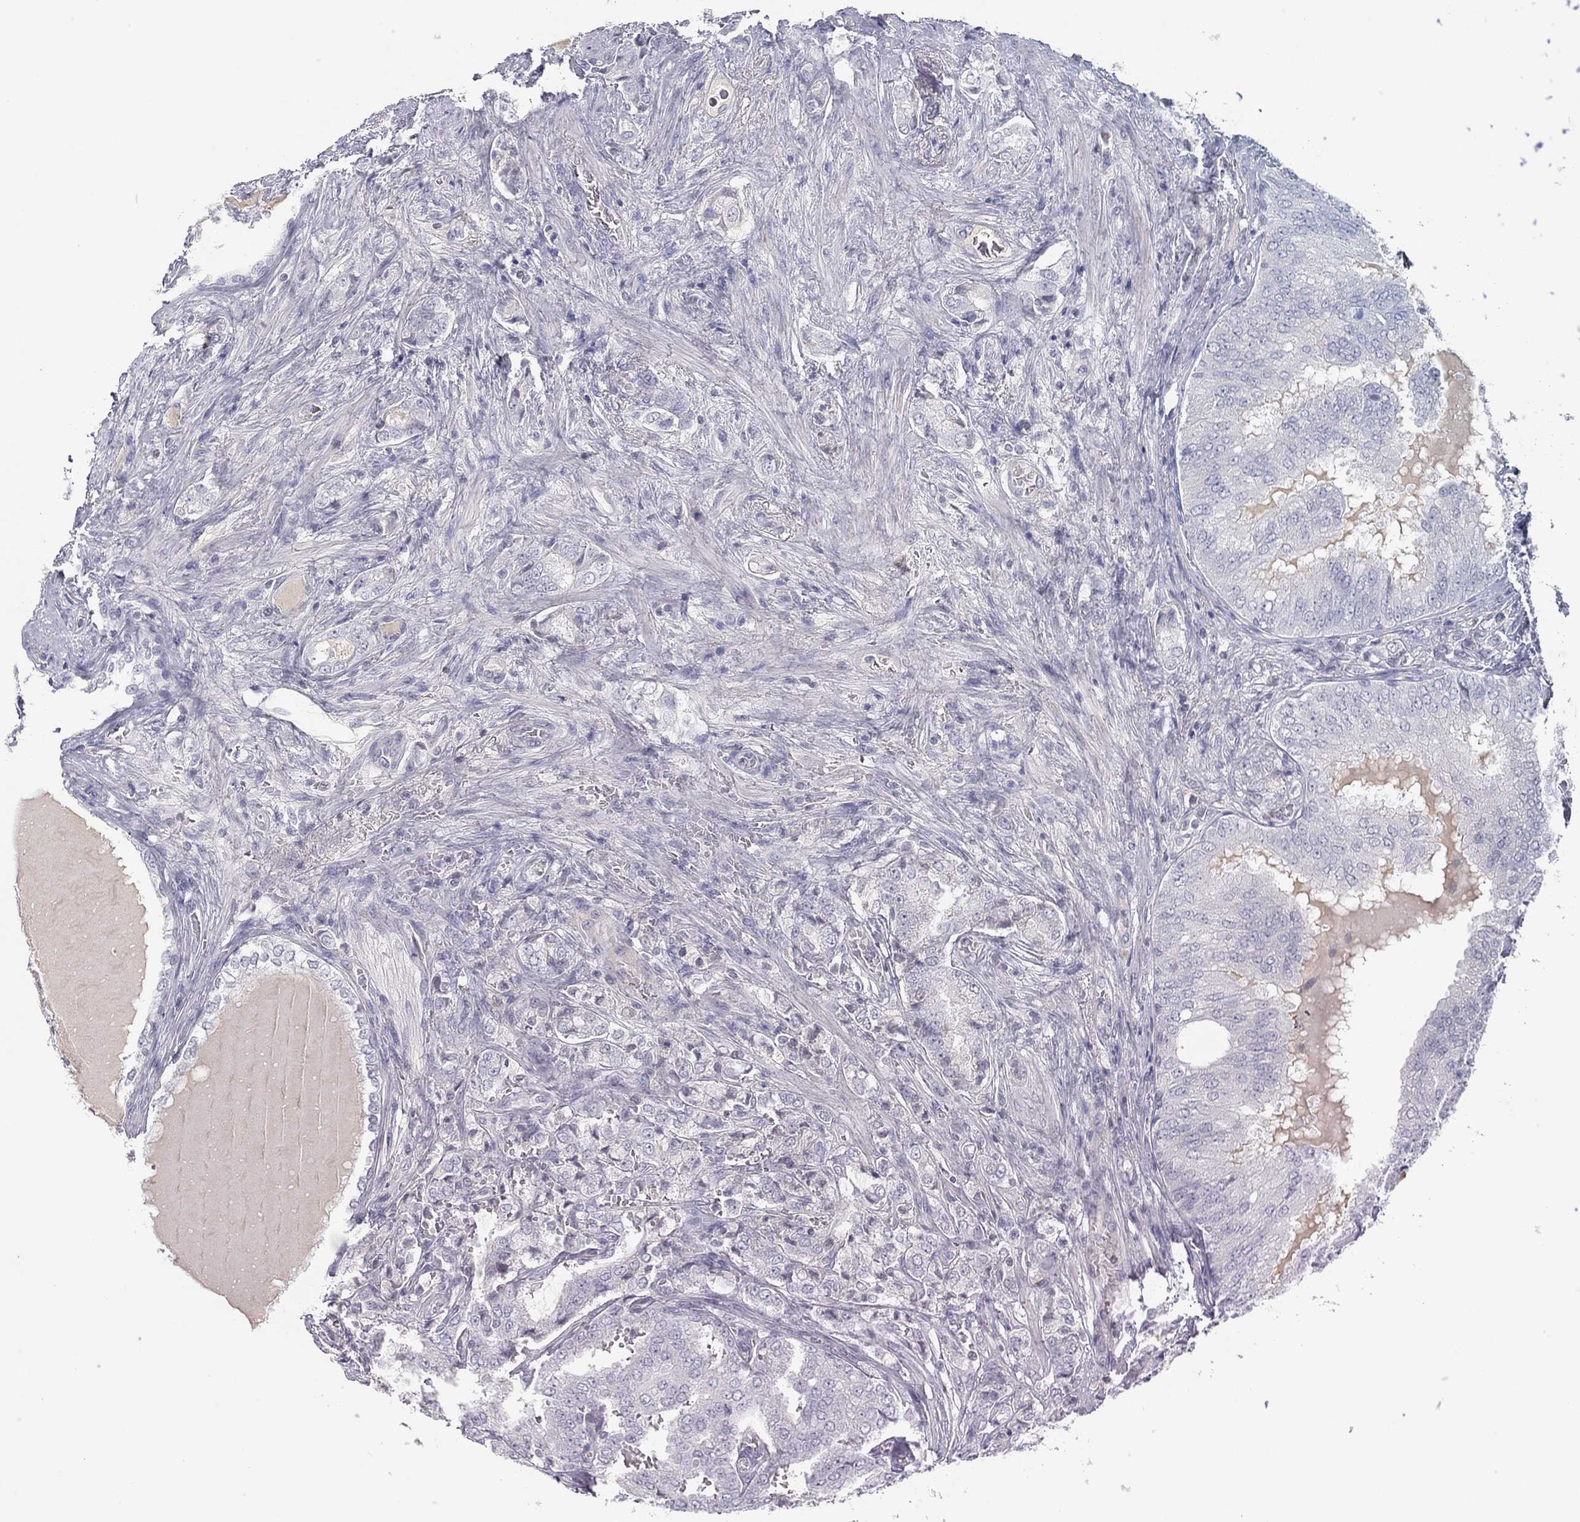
{"staining": {"intensity": "negative", "quantity": "none", "location": "none"}, "tissue": "prostate cancer", "cell_type": "Tumor cells", "image_type": "cancer", "snomed": [{"axis": "morphology", "description": "Adenocarcinoma, NOS"}, {"axis": "topography", "description": "Prostate"}], "caption": "Immunohistochemical staining of human prostate adenocarcinoma demonstrates no significant positivity in tumor cells.", "gene": "CPT1B", "patient": {"sex": "male", "age": 65}}